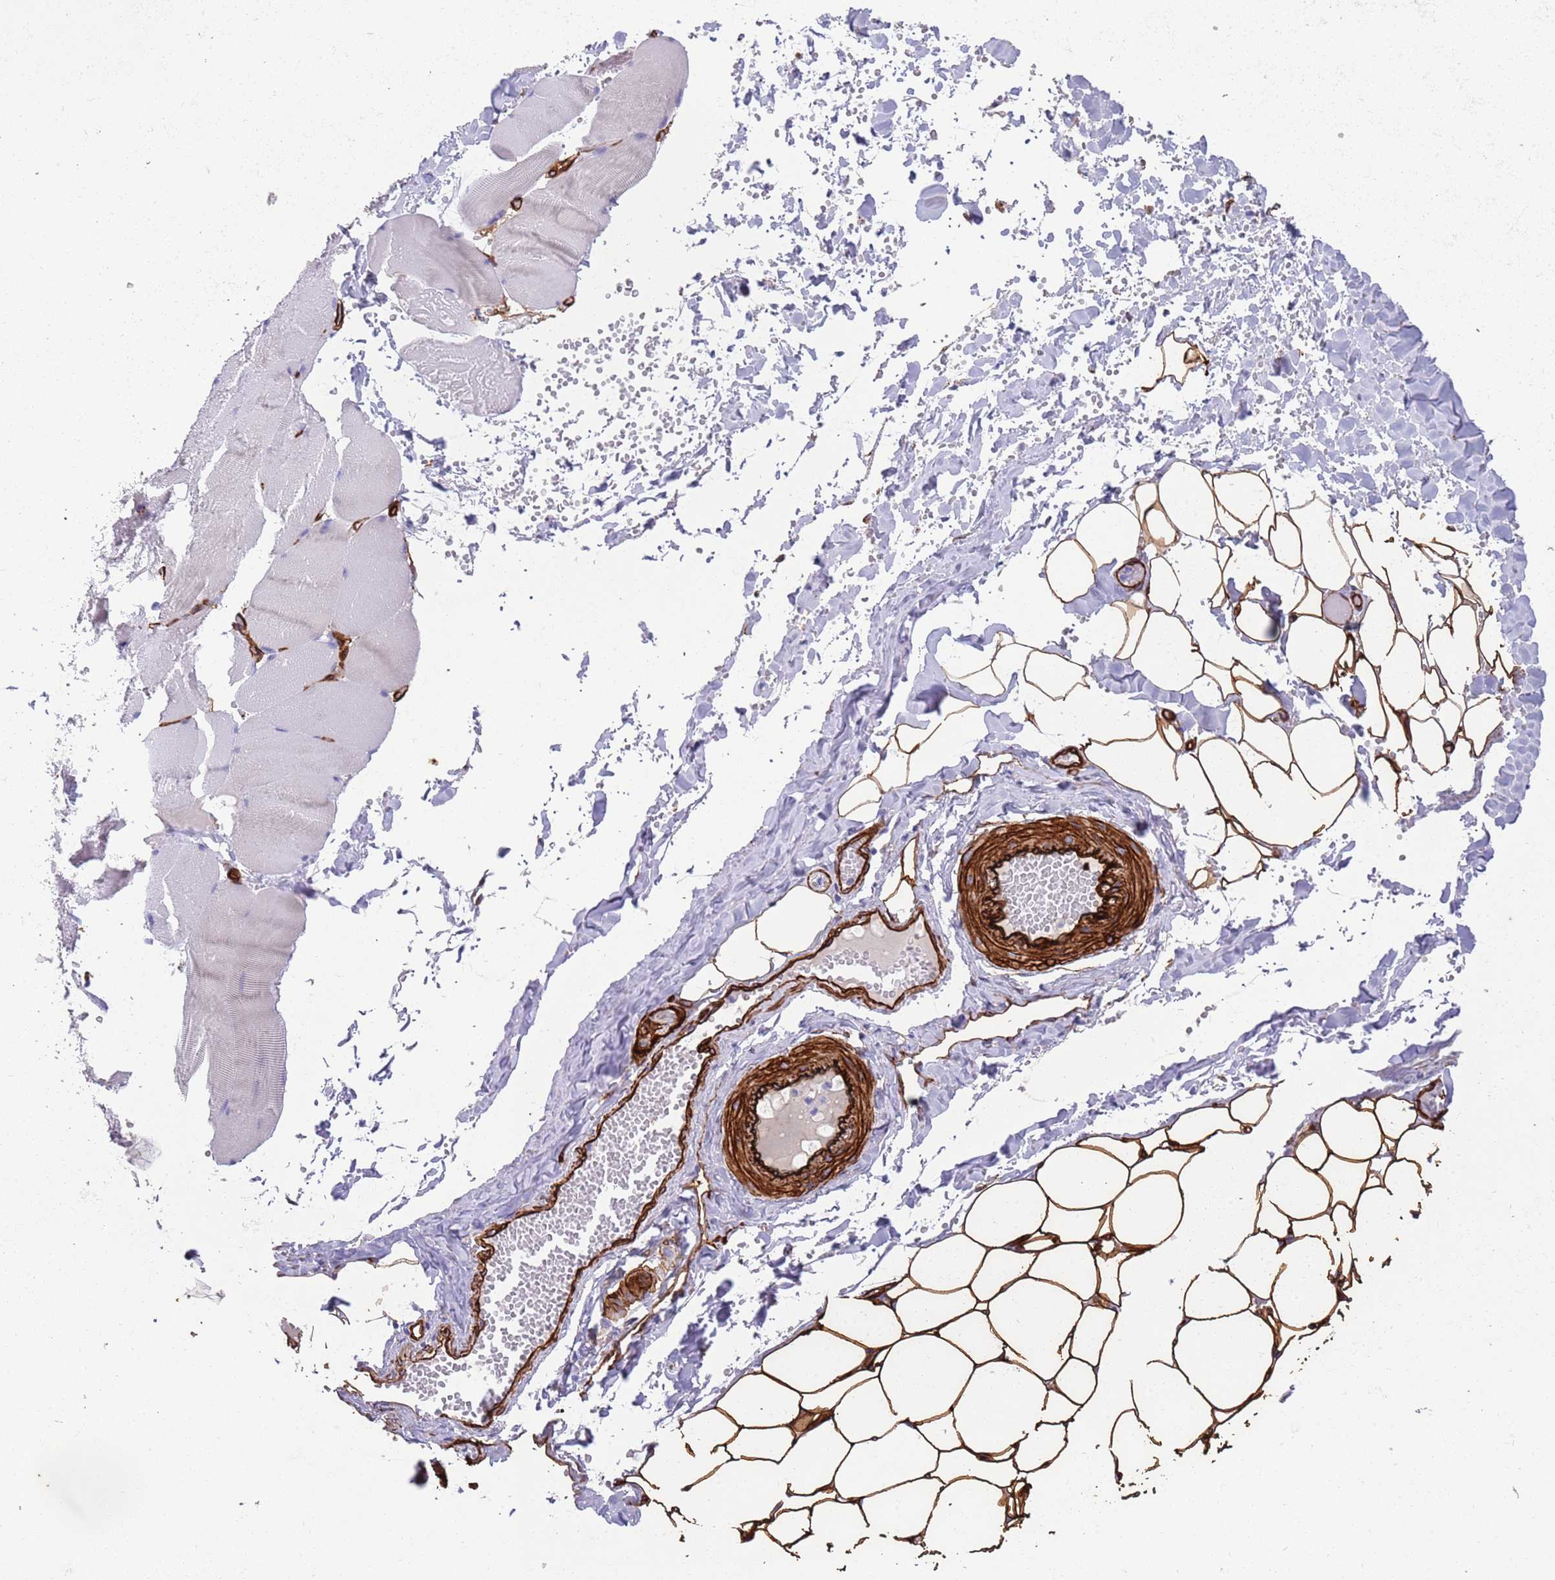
{"staining": {"intensity": "strong", "quantity": ">75%", "location": "cytoplasmic/membranous"}, "tissue": "adipose tissue", "cell_type": "Adipocytes", "image_type": "normal", "snomed": [{"axis": "morphology", "description": "Normal tissue, NOS"}, {"axis": "topography", "description": "Skeletal muscle"}, {"axis": "topography", "description": "Peripheral nerve tissue"}], "caption": "Immunohistochemistry (IHC) (DAB) staining of benign adipose tissue demonstrates strong cytoplasmic/membranous protein staining in about >75% of adipocytes. (DAB = brown stain, brightfield microscopy at high magnification).", "gene": "CAV2", "patient": {"sex": "female", "age": 55}}